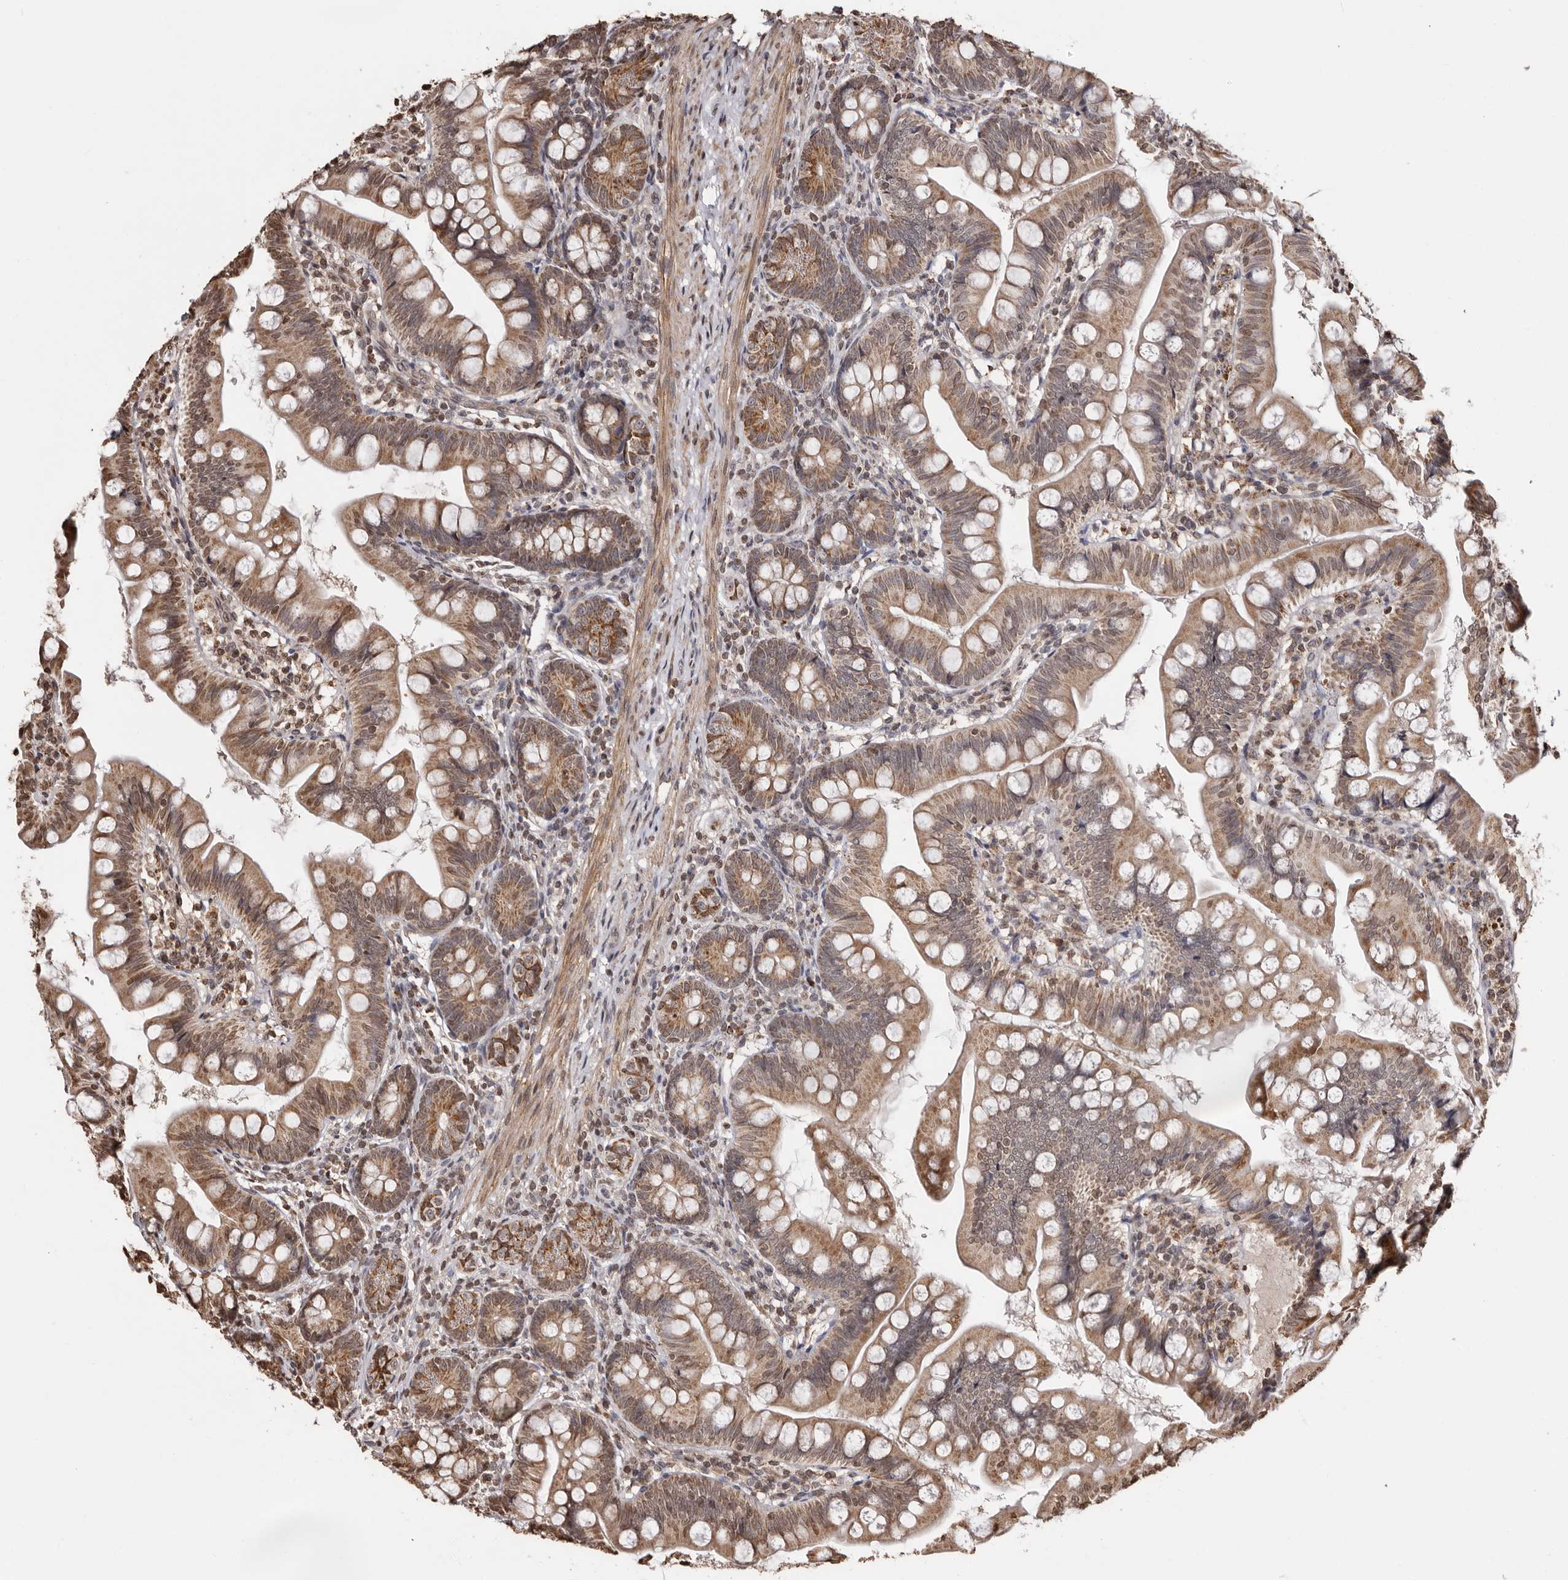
{"staining": {"intensity": "moderate", "quantity": ">75%", "location": "cytoplasmic/membranous"}, "tissue": "small intestine", "cell_type": "Glandular cells", "image_type": "normal", "snomed": [{"axis": "morphology", "description": "Normal tissue, NOS"}, {"axis": "topography", "description": "Small intestine"}], "caption": "About >75% of glandular cells in normal small intestine display moderate cytoplasmic/membranous protein positivity as visualized by brown immunohistochemical staining.", "gene": "CCDC190", "patient": {"sex": "male", "age": 7}}